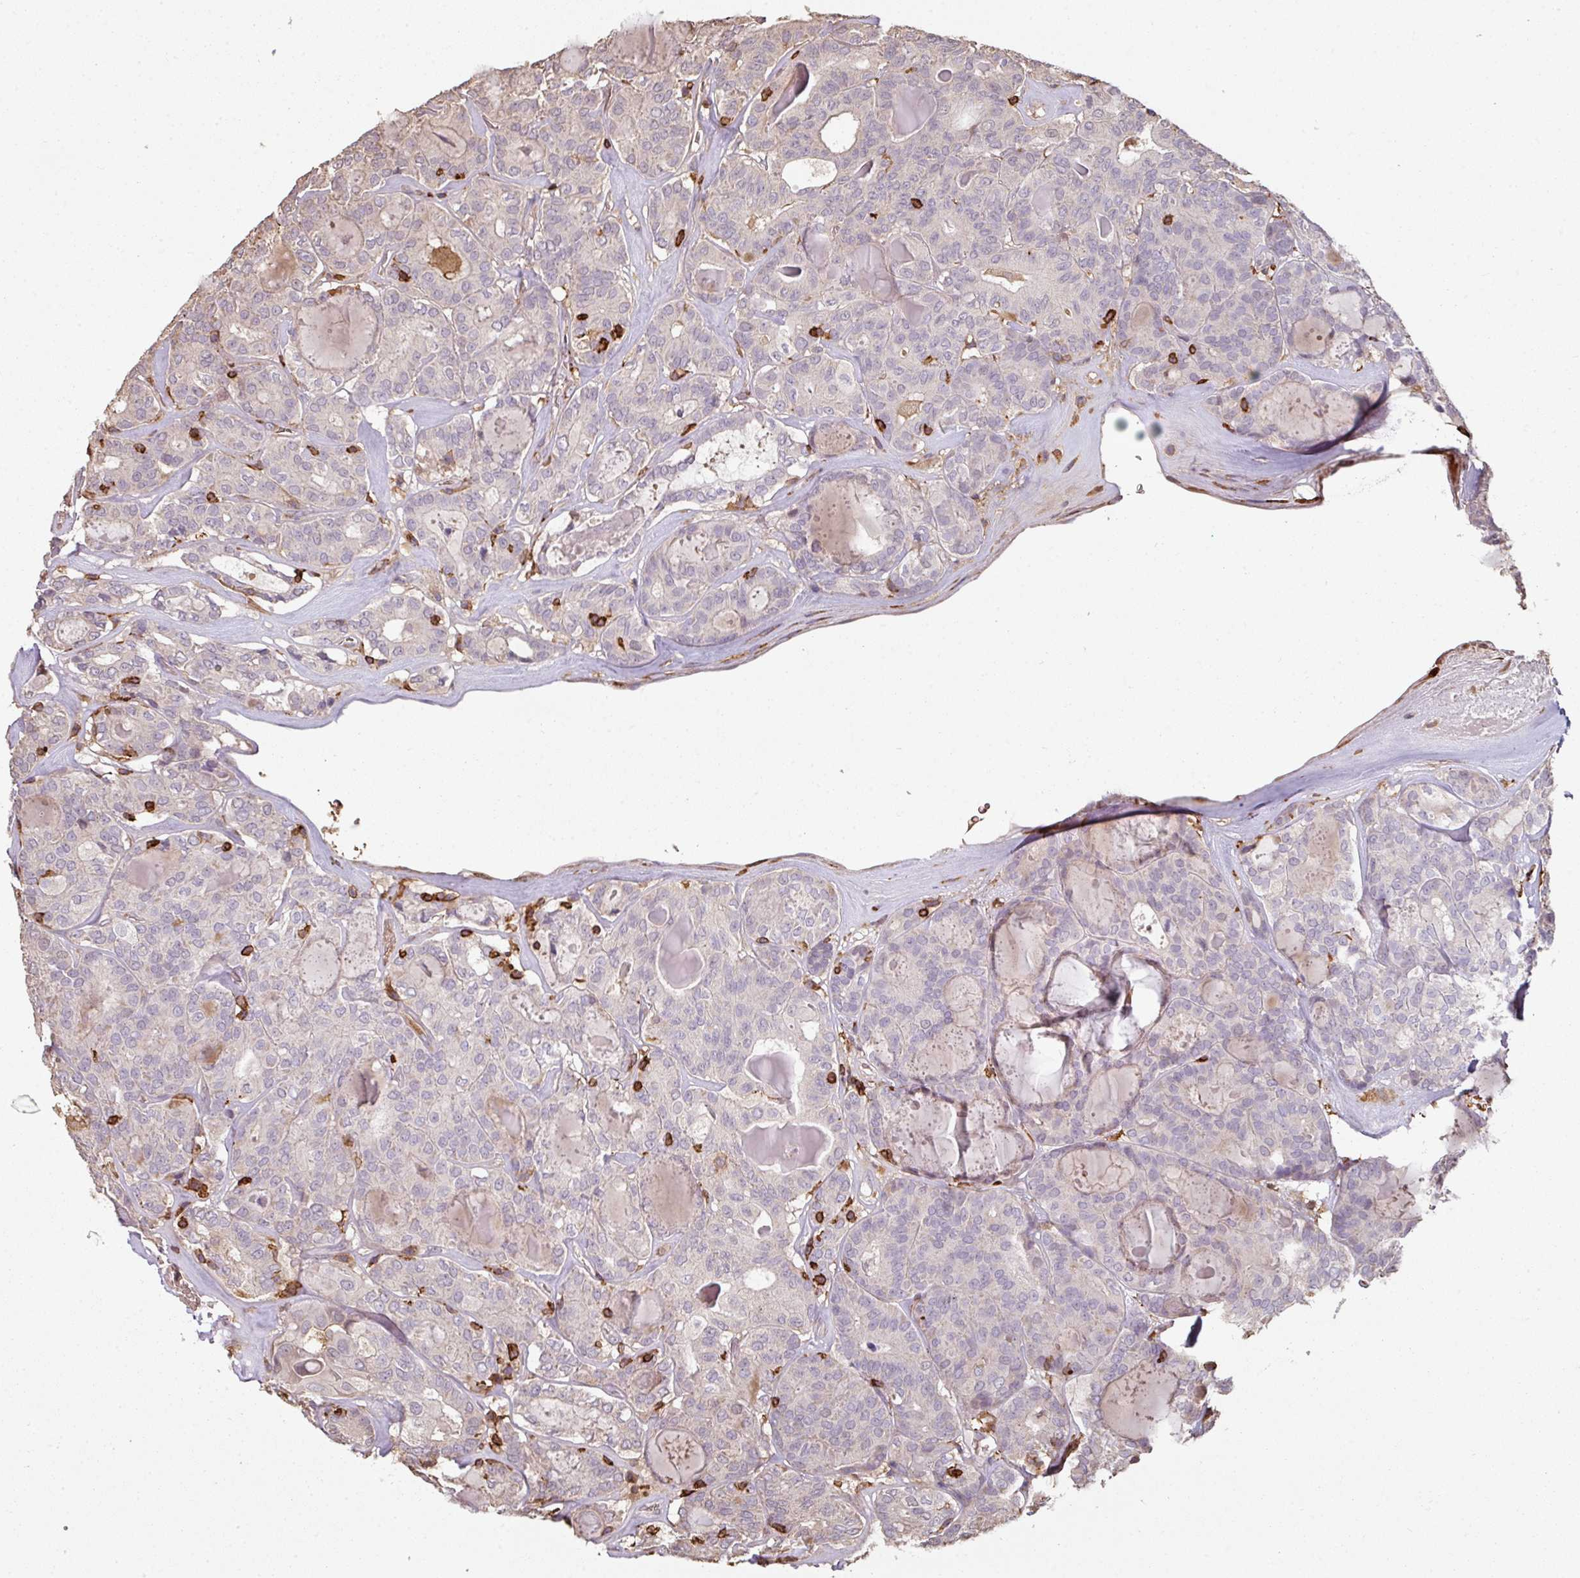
{"staining": {"intensity": "negative", "quantity": "none", "location": "none"}, "tissue": "thyroid cancer", "cell_type": "Tumor cells", "image_type": "cancer", "snomed": [{"axis": "morphology", "description": "Papillary adenocarcinoma, NOS"}, {"axis": "topography", "description": "Thyroid gland"}], "caption": "A micrograph of human thyroid cancer is negative for staining in tumor cells.", "gene": "OLFML2B", "patient": {"sex": "female", "age": 72}}